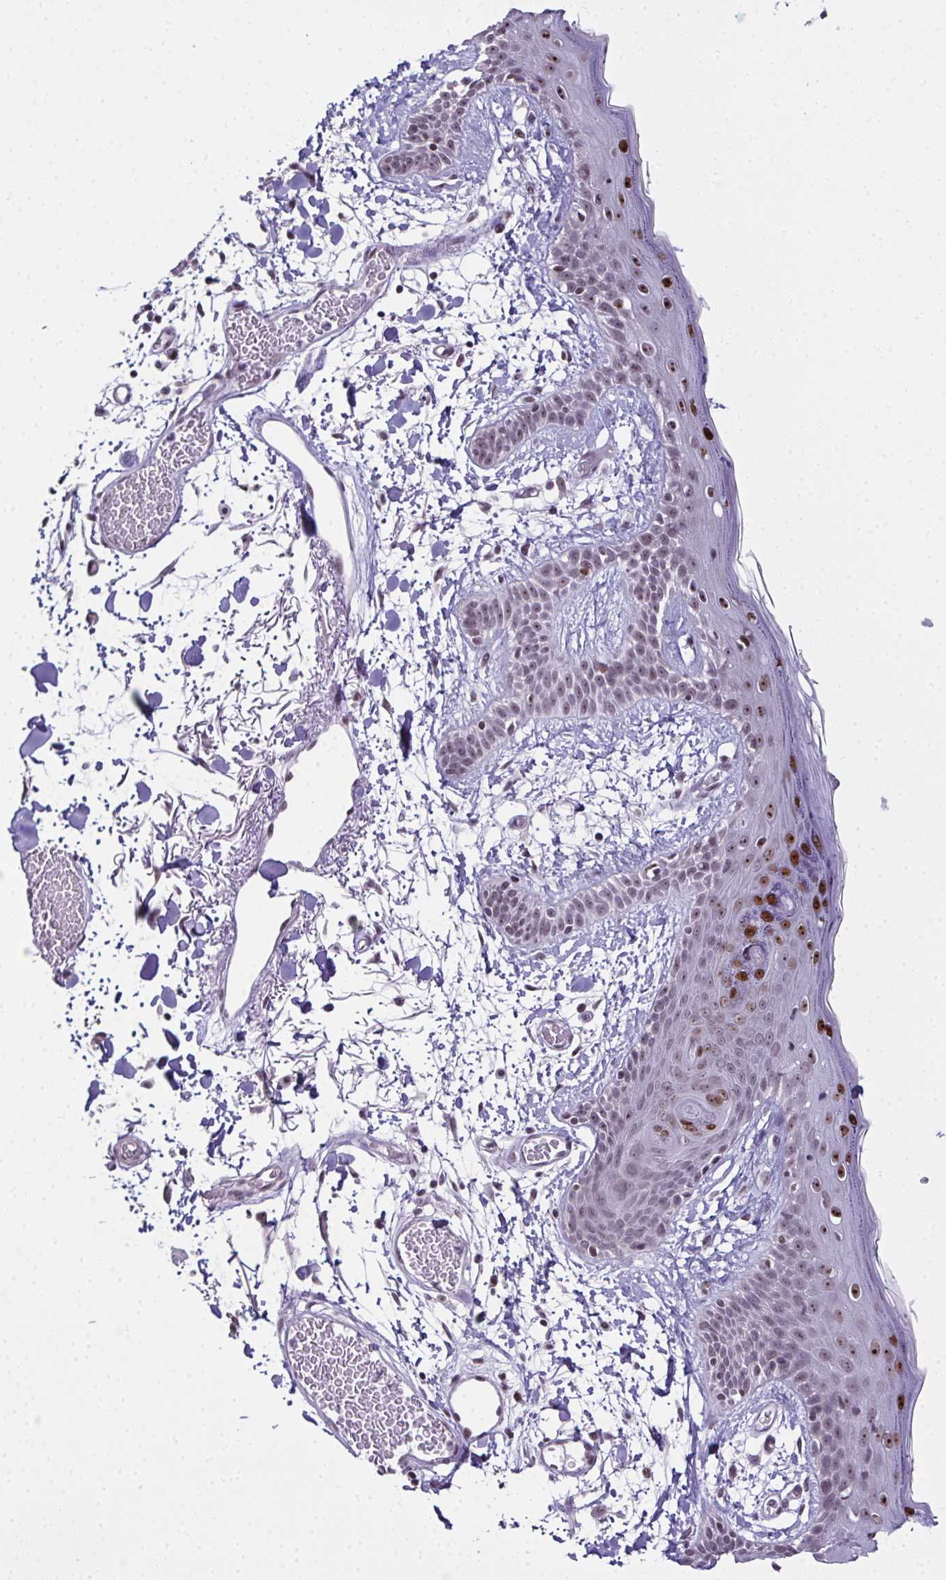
{"staining": {"intensity": "negative", "quantity": "none", "location": "none"}, "tissue": "skin", "cell_type": "Fibroblasts", "image_type": "normal", "snomed": [{"axis": "morphology", "description": "Normal tissue, NOS"}, {"axis": "topography", "description": "Skin"}], "caption": "This is a photomicrograph of IHC staining of normal skin, which shows no positivity in fibroblasts.", "gene": "ZNF800", "patient": {"sex": "male", "age": 79}}